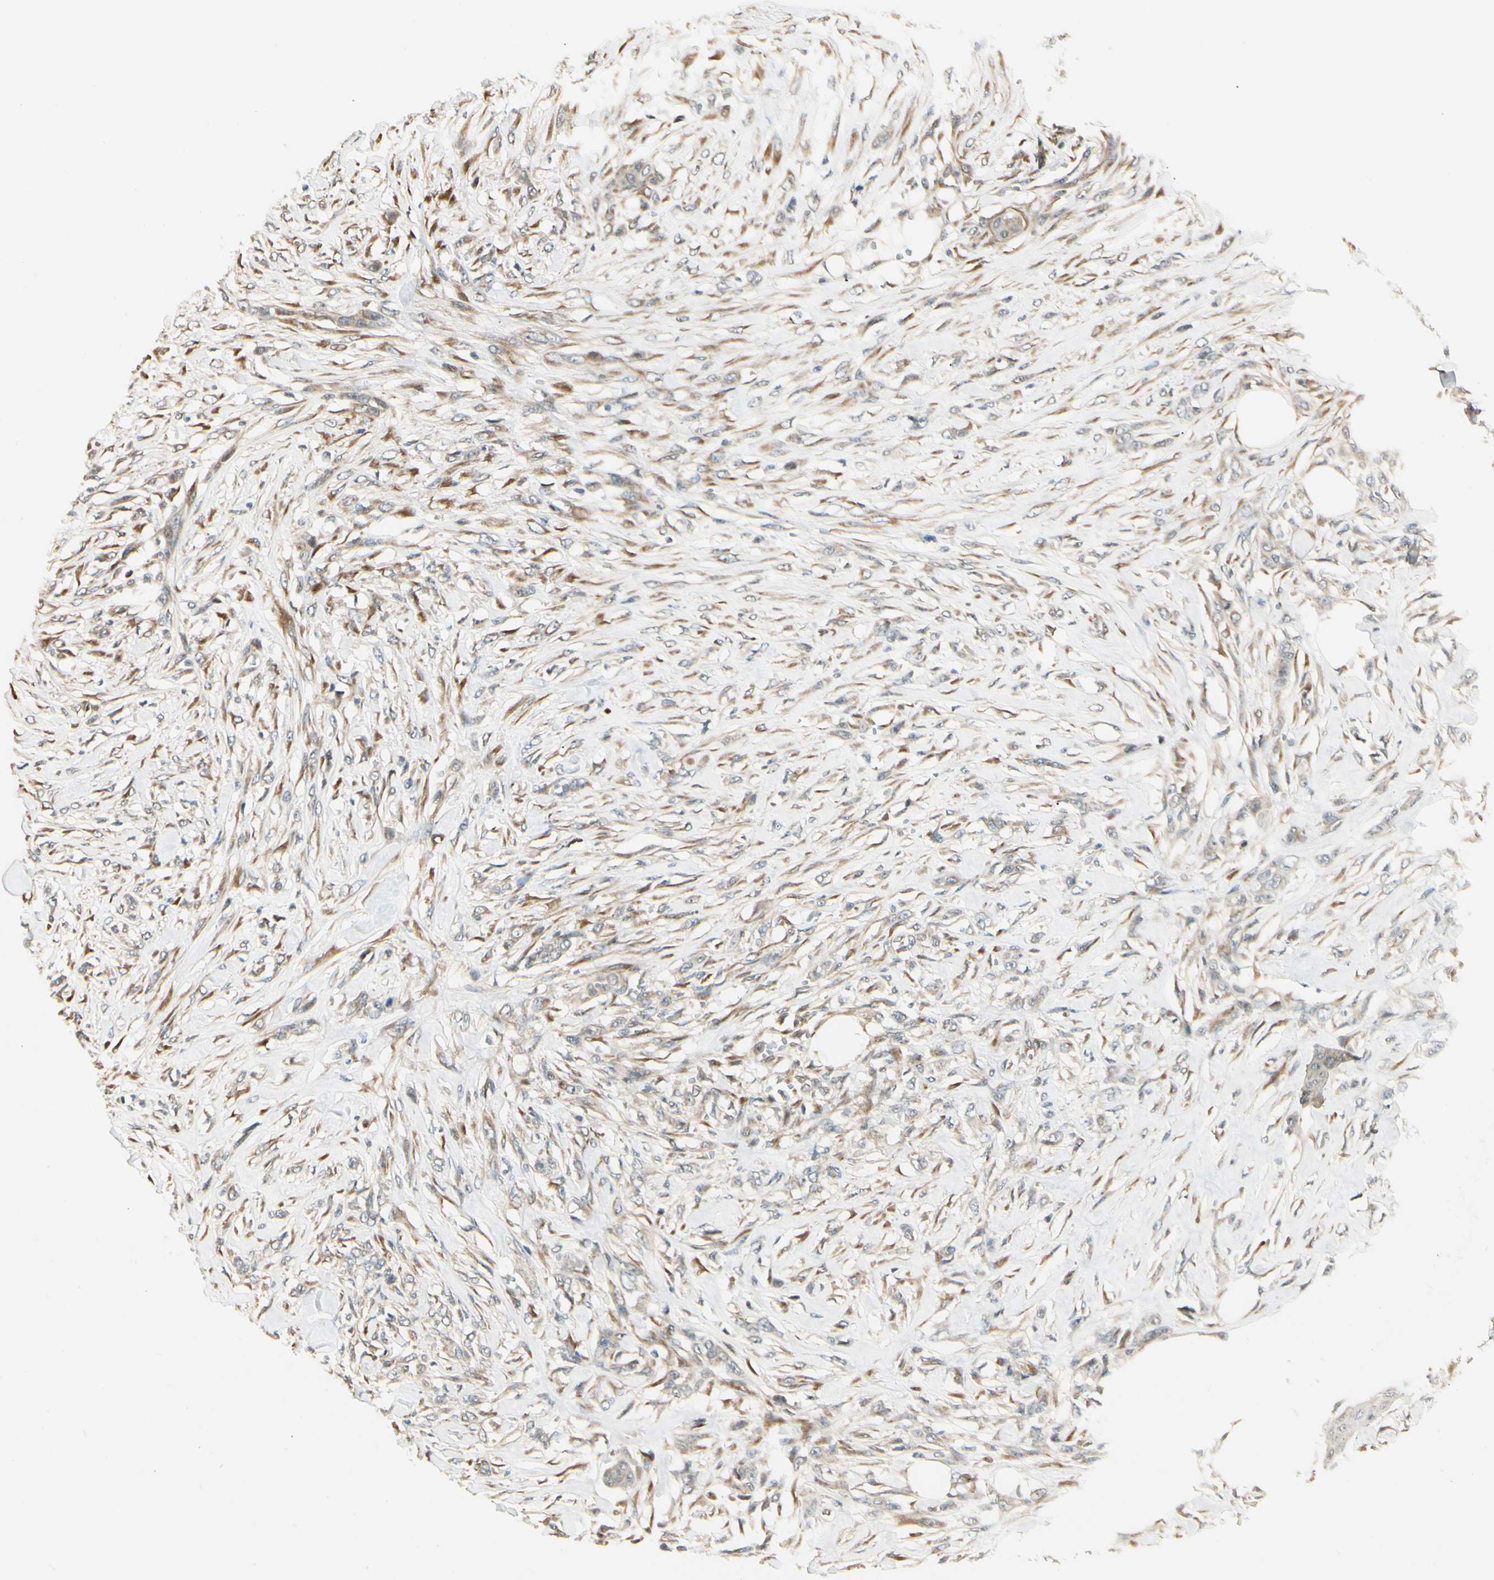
{"staining": {"intensity": "weak", "quantity": ">75%", "location": "cytoplasmic/membranous"}, "tissue": "skin cancer", "cell_type": "Tumor cells", "image_type": "cancer", "snomed": [{"axis": "morphology", "description": "Squamous cell carcinoma, NOS"}, {"axis": "topography", "description": "Skin"}], "caption": "DAB immunohistochemical staining of human skin cancer (squamous cell carcinoma) demonstrates weak cytoplasmic/membranous protein expression in approximately >75% of tumor cells.", "gene": "P4HA3", "patient": {"sex": "female", "age": 59}}